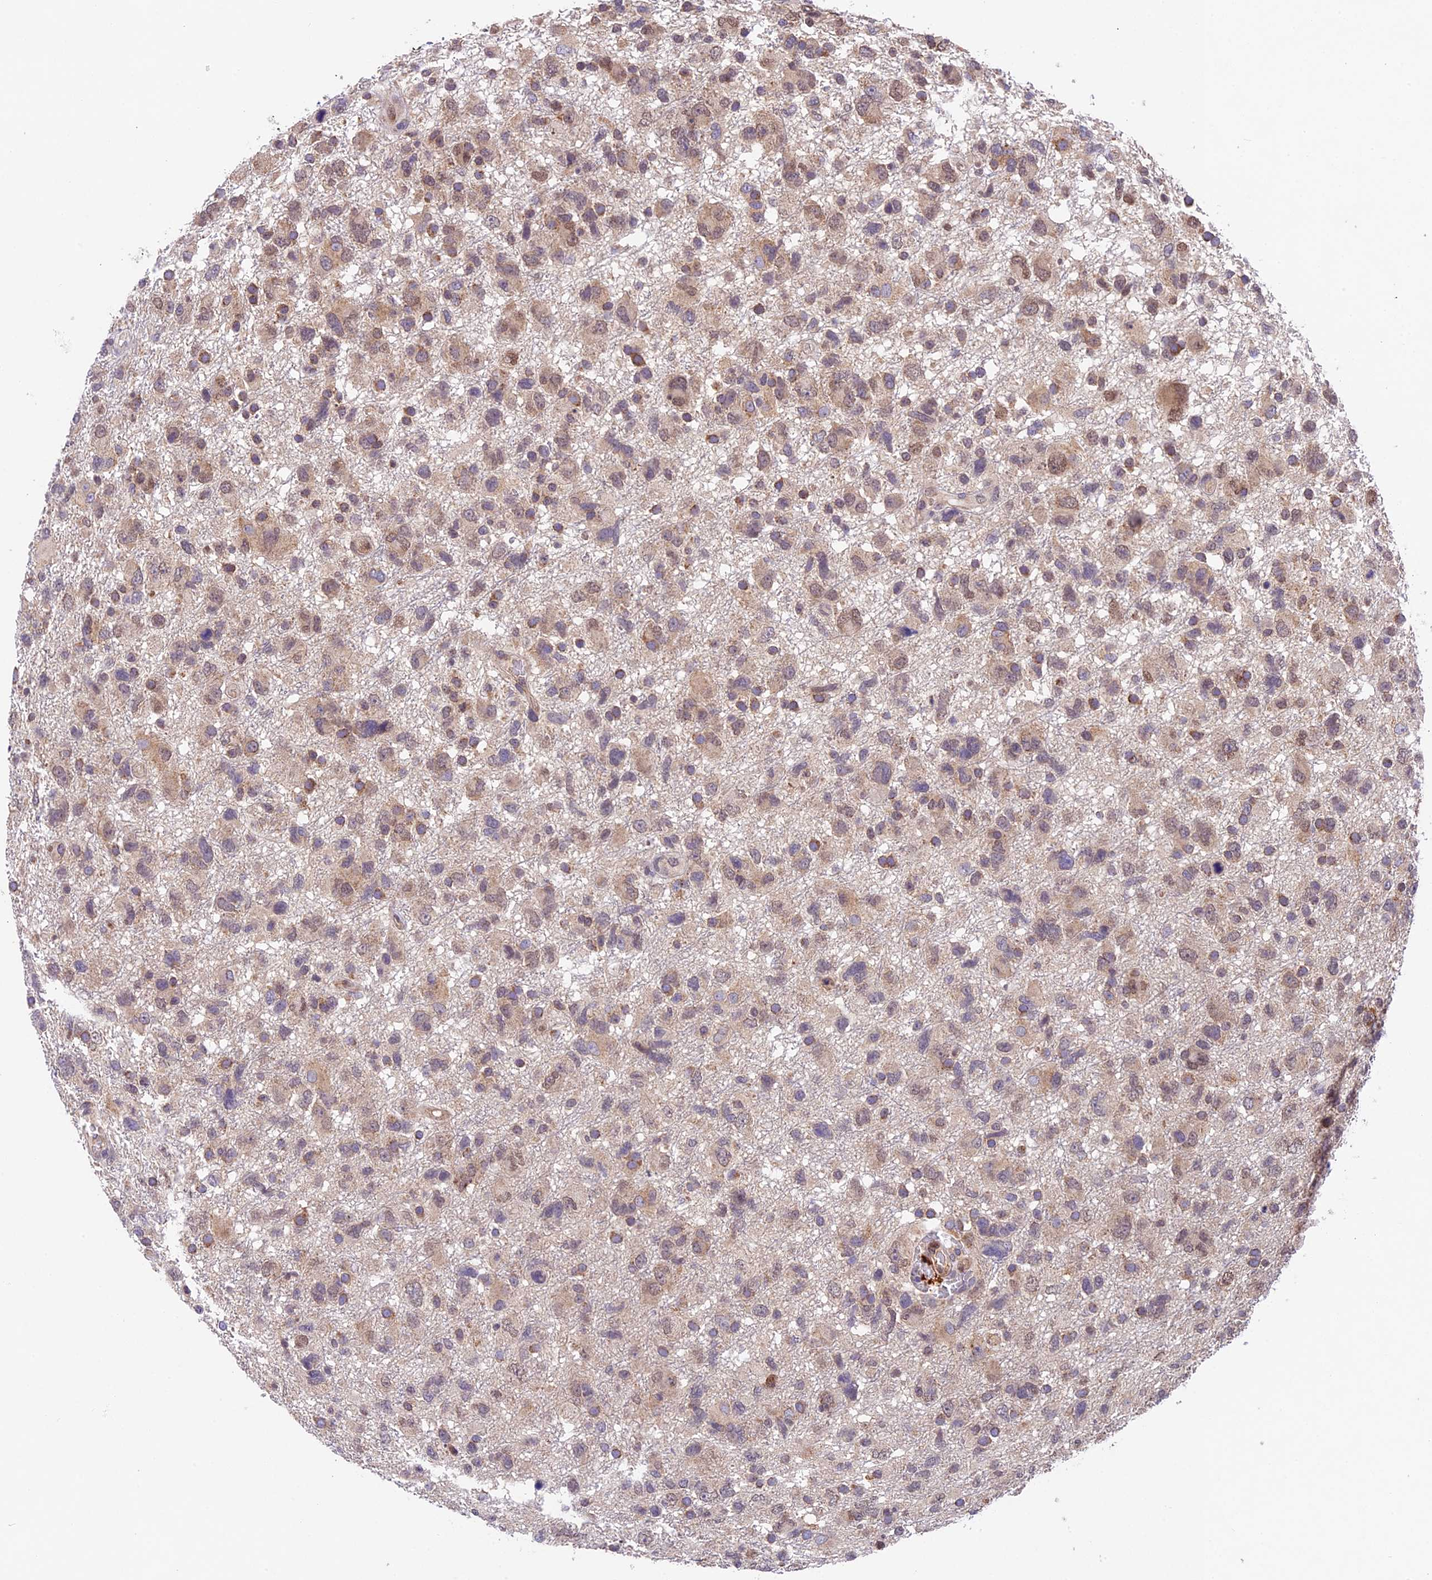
{"staining": {"intensity": "weak", "quantity": ">75%", "location": "cytoplasmic/membranous"}, "tissue": "glioma", "cell_type": "Tumor cells", "image_type": "cancer", "snomed": [{"axis": "morphology", "description": "Glioma, malignant, High grade"}, {"axis": "topography", "description": "Brain"}], "caption": "This image shows malignant glioma (high-grade) stained with IHC to label a protein in brown. The cytoplasmic/membranous of tumor cells show weak positivity for the protein. Nuclei are counter-stained blue.", "gene": "CCSER1", "patient": {"sex": "male", "age": 61}}